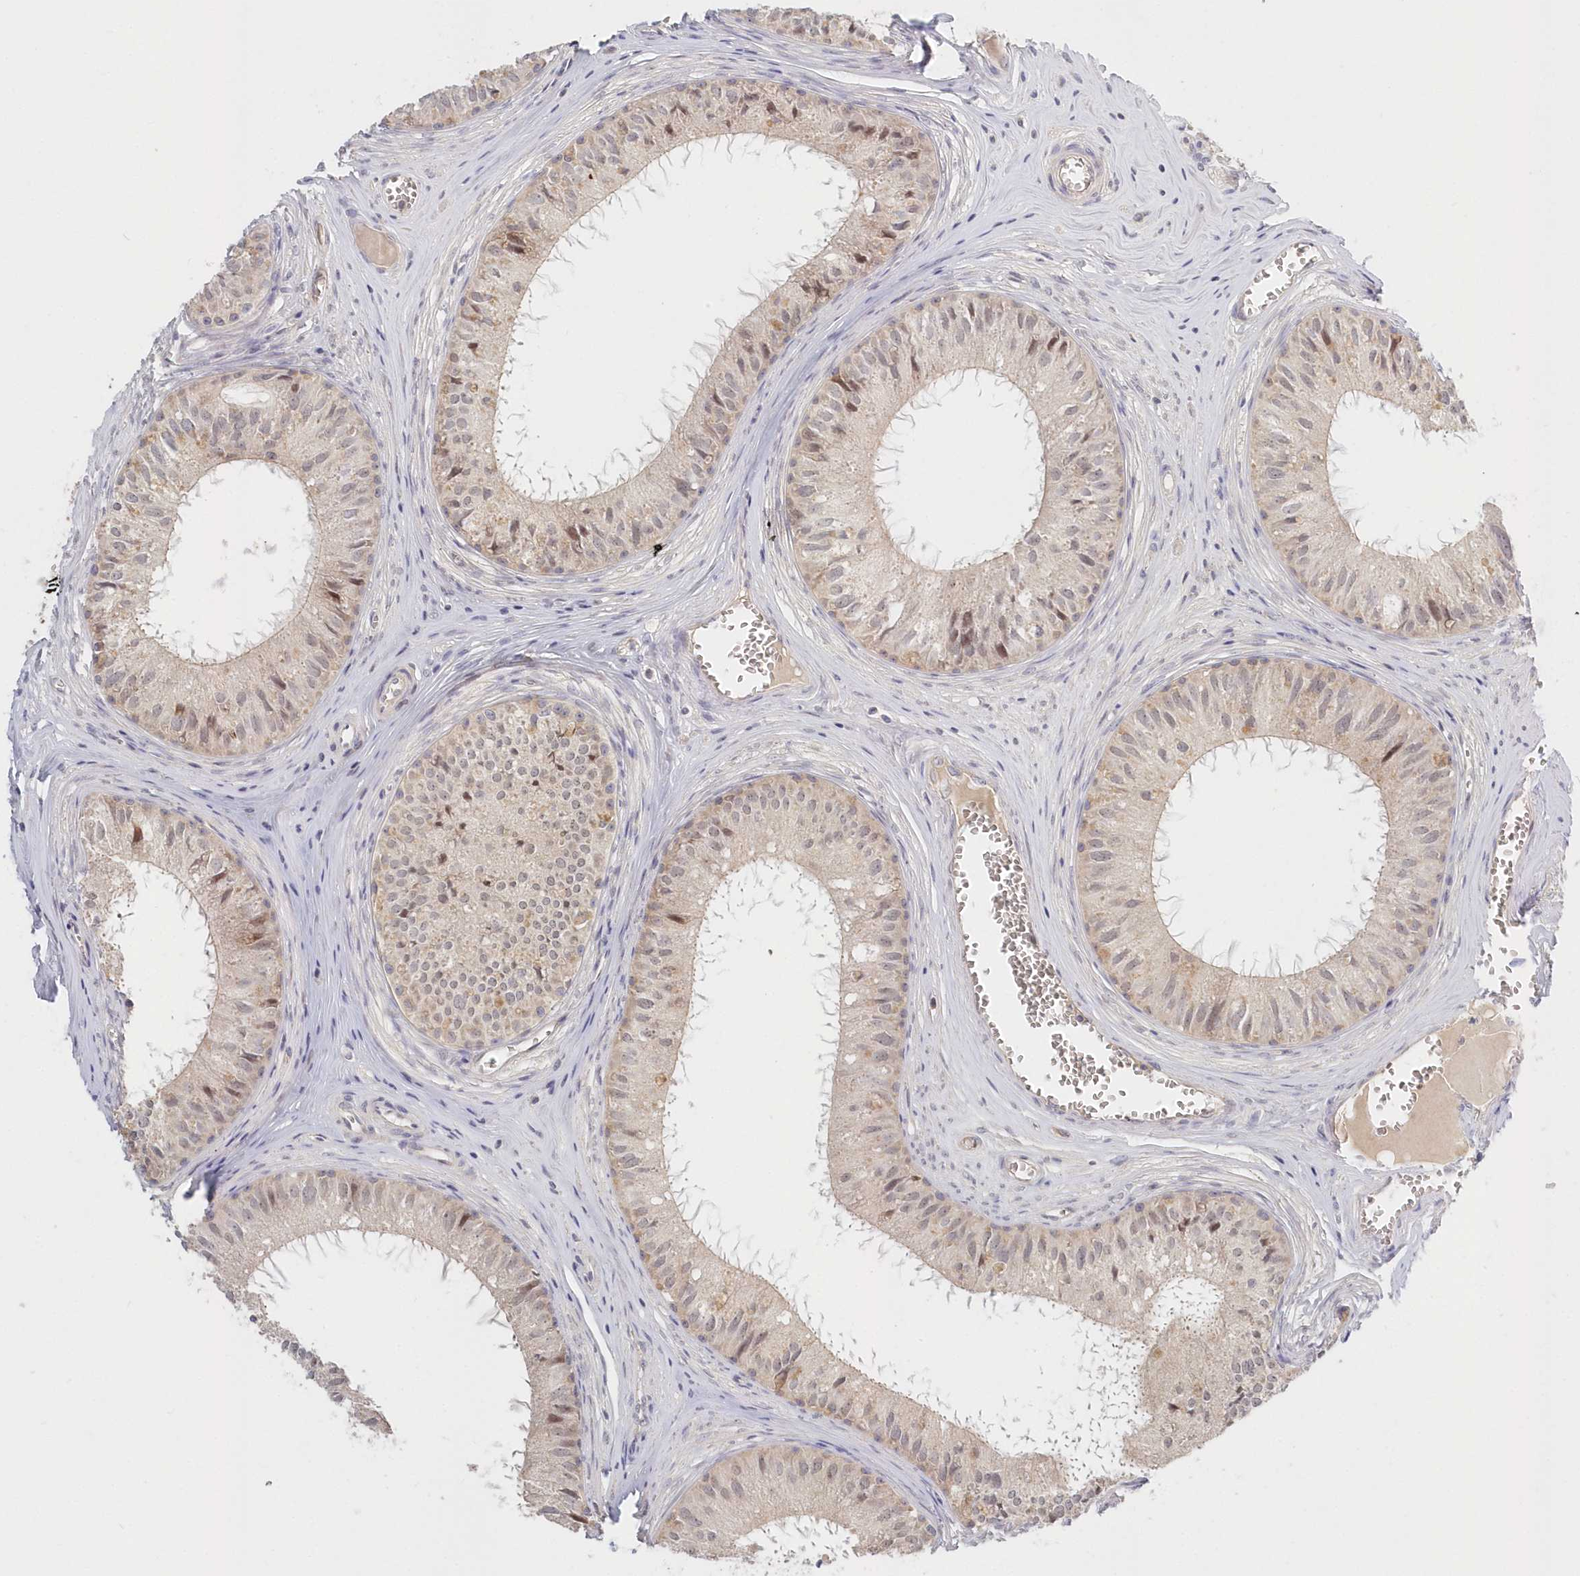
{"staining": {"intensity": "weak", "quantity": "25%-75%", "location": "cytoplasmic/membranous"}, "tissue": "epididymis", "cell_type": "Glandular cells", "image_type": "normal", "snomed": [{"axis": "morphology", "description": "Normal tissue, NOS"}, {"axis": "topography", "description": "Epididymis"}], "caption": "An immunohistochemistry histopathology image of normal tissue is shown. Protein staining in brown shows weak cytoplasmic/membranous positivity in epididymis within glandular cells. The protein of interest is shown in brown color, while the nuclei are stained blue.", "gene": "KATNA1", "patient": {"sex": "male", "age": 36}}